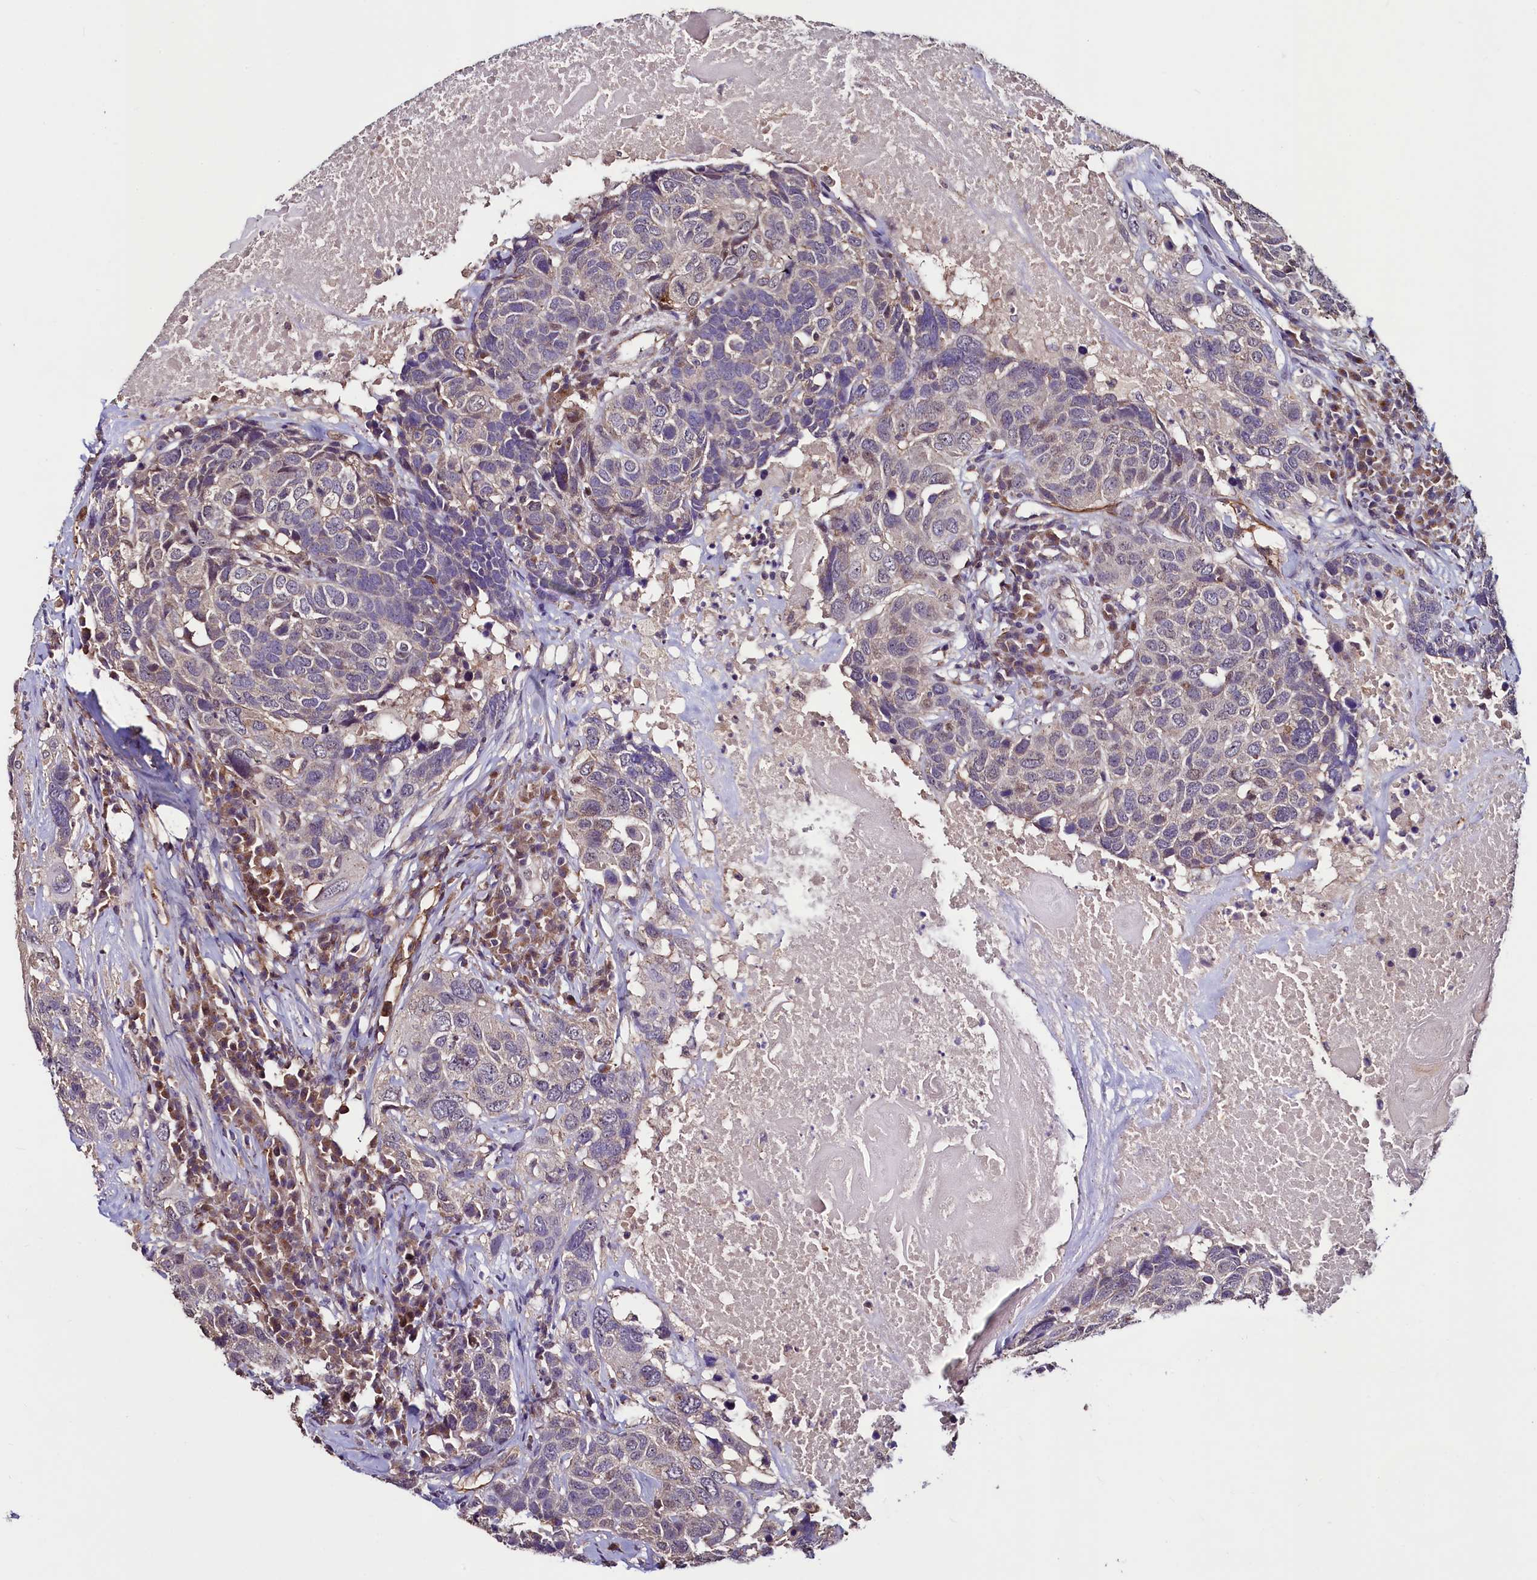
{"staining": {"intensity": "negative", "quantity": "none", "location": "none"}, "tissue": "head and neck cancer", "cell_type": "Tumor cells", "image_type": "cancer", "snomed": [{"axis": "morphology", "description": "Squamous cell carcinoma, NOS"}, {"axis": "topography", "description": "Head-Neck"}], "caption": "A histopathology image of human head and neck cancer (squamous cell carcinoma) is negative for staining in tumor cells.", "gene": "PALM", "patient": {"sex": "male", "age": 66}}